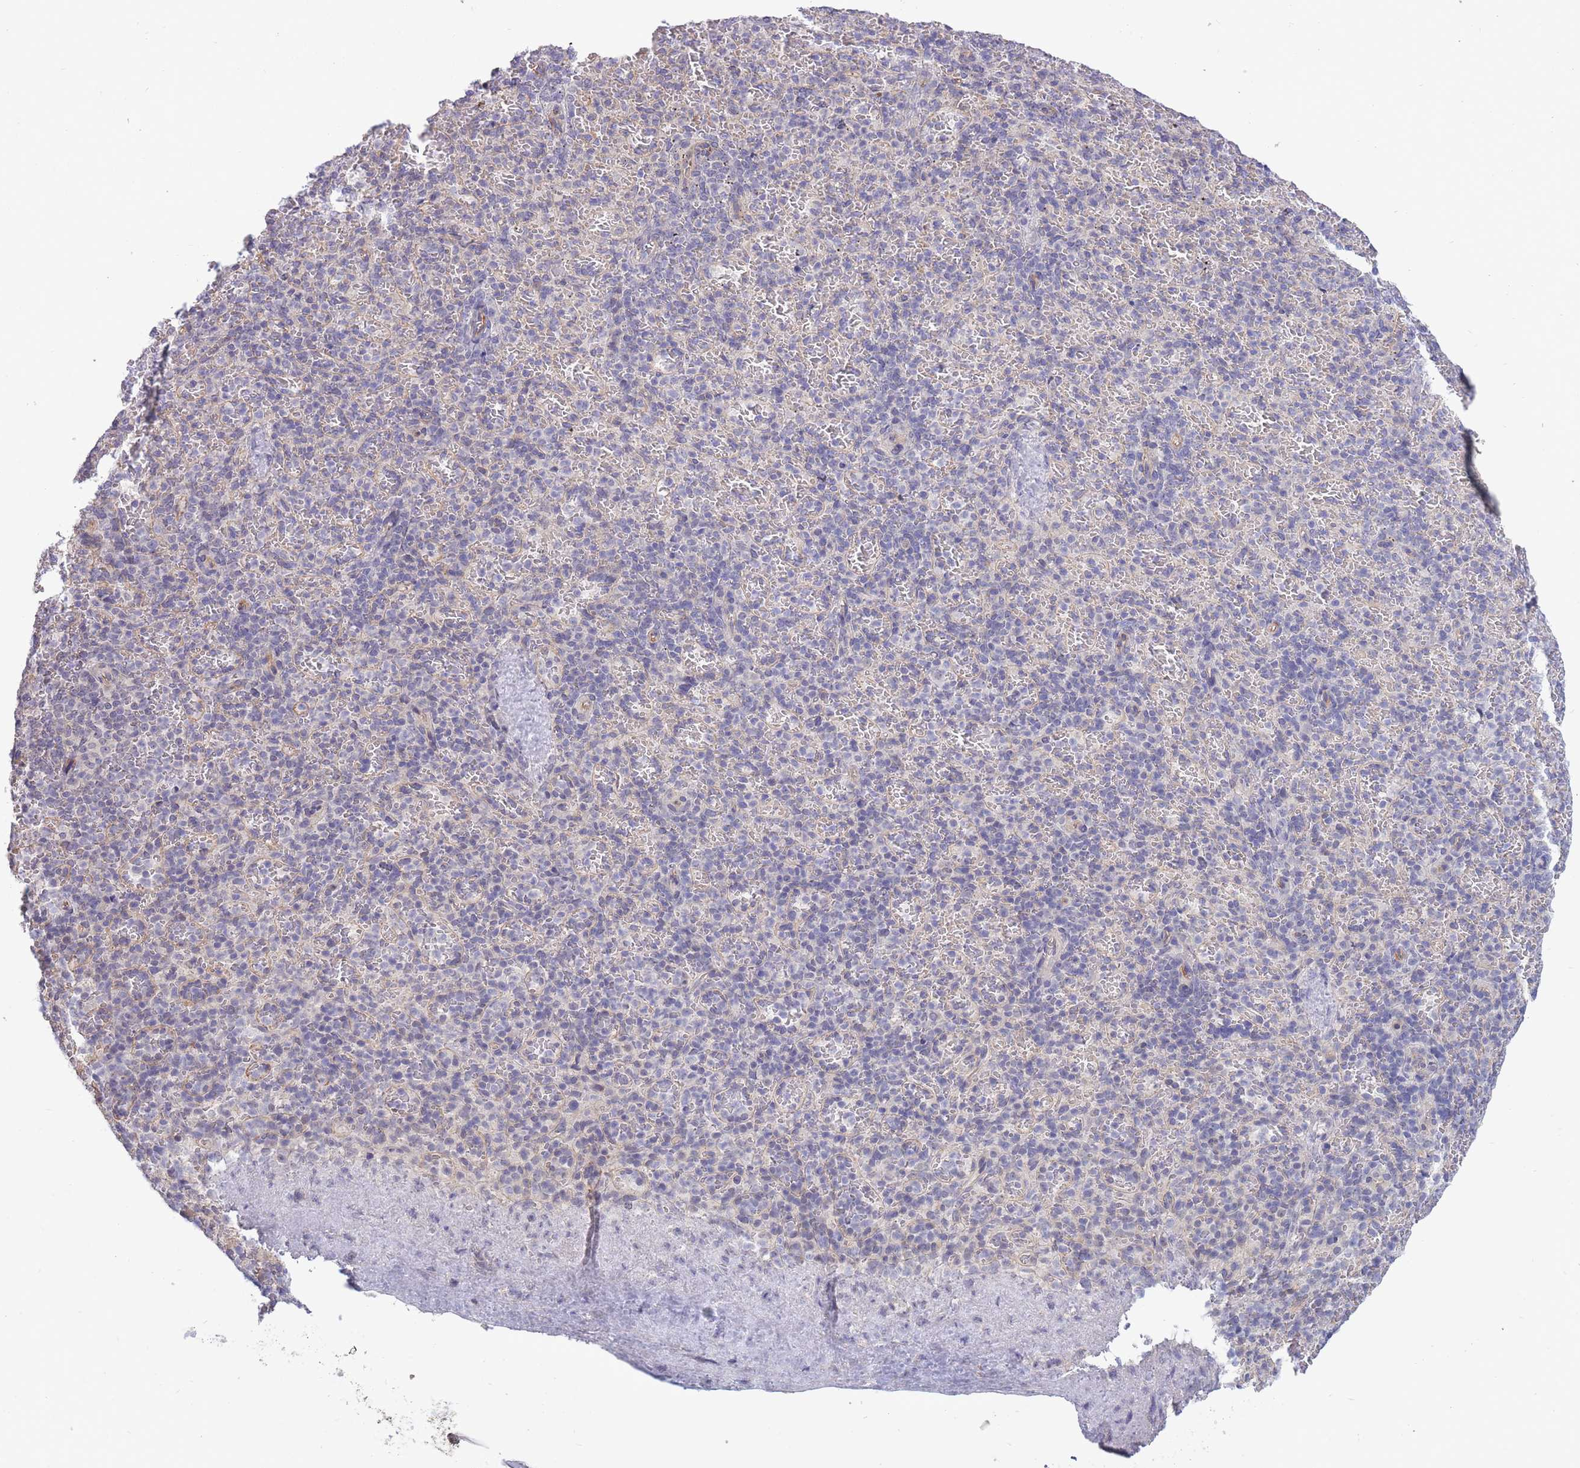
{"staining": {"intensity": "negative", "quantity": "none", "location": "none"}, "tissue": "spleen", "cell_type": "Cells in red pulp", "image_type": "normal", "snomed": [{"axis": "morphology", "description": "Normal tissue, NOS"}, {"axis": "topography", "description": "Spleen"}], "caption": "IHC of unremarkable human spleen displays no expression in cells in red pulp.", "gene": "C19orf25", "patient": {"sex": "female", "age": 74}}